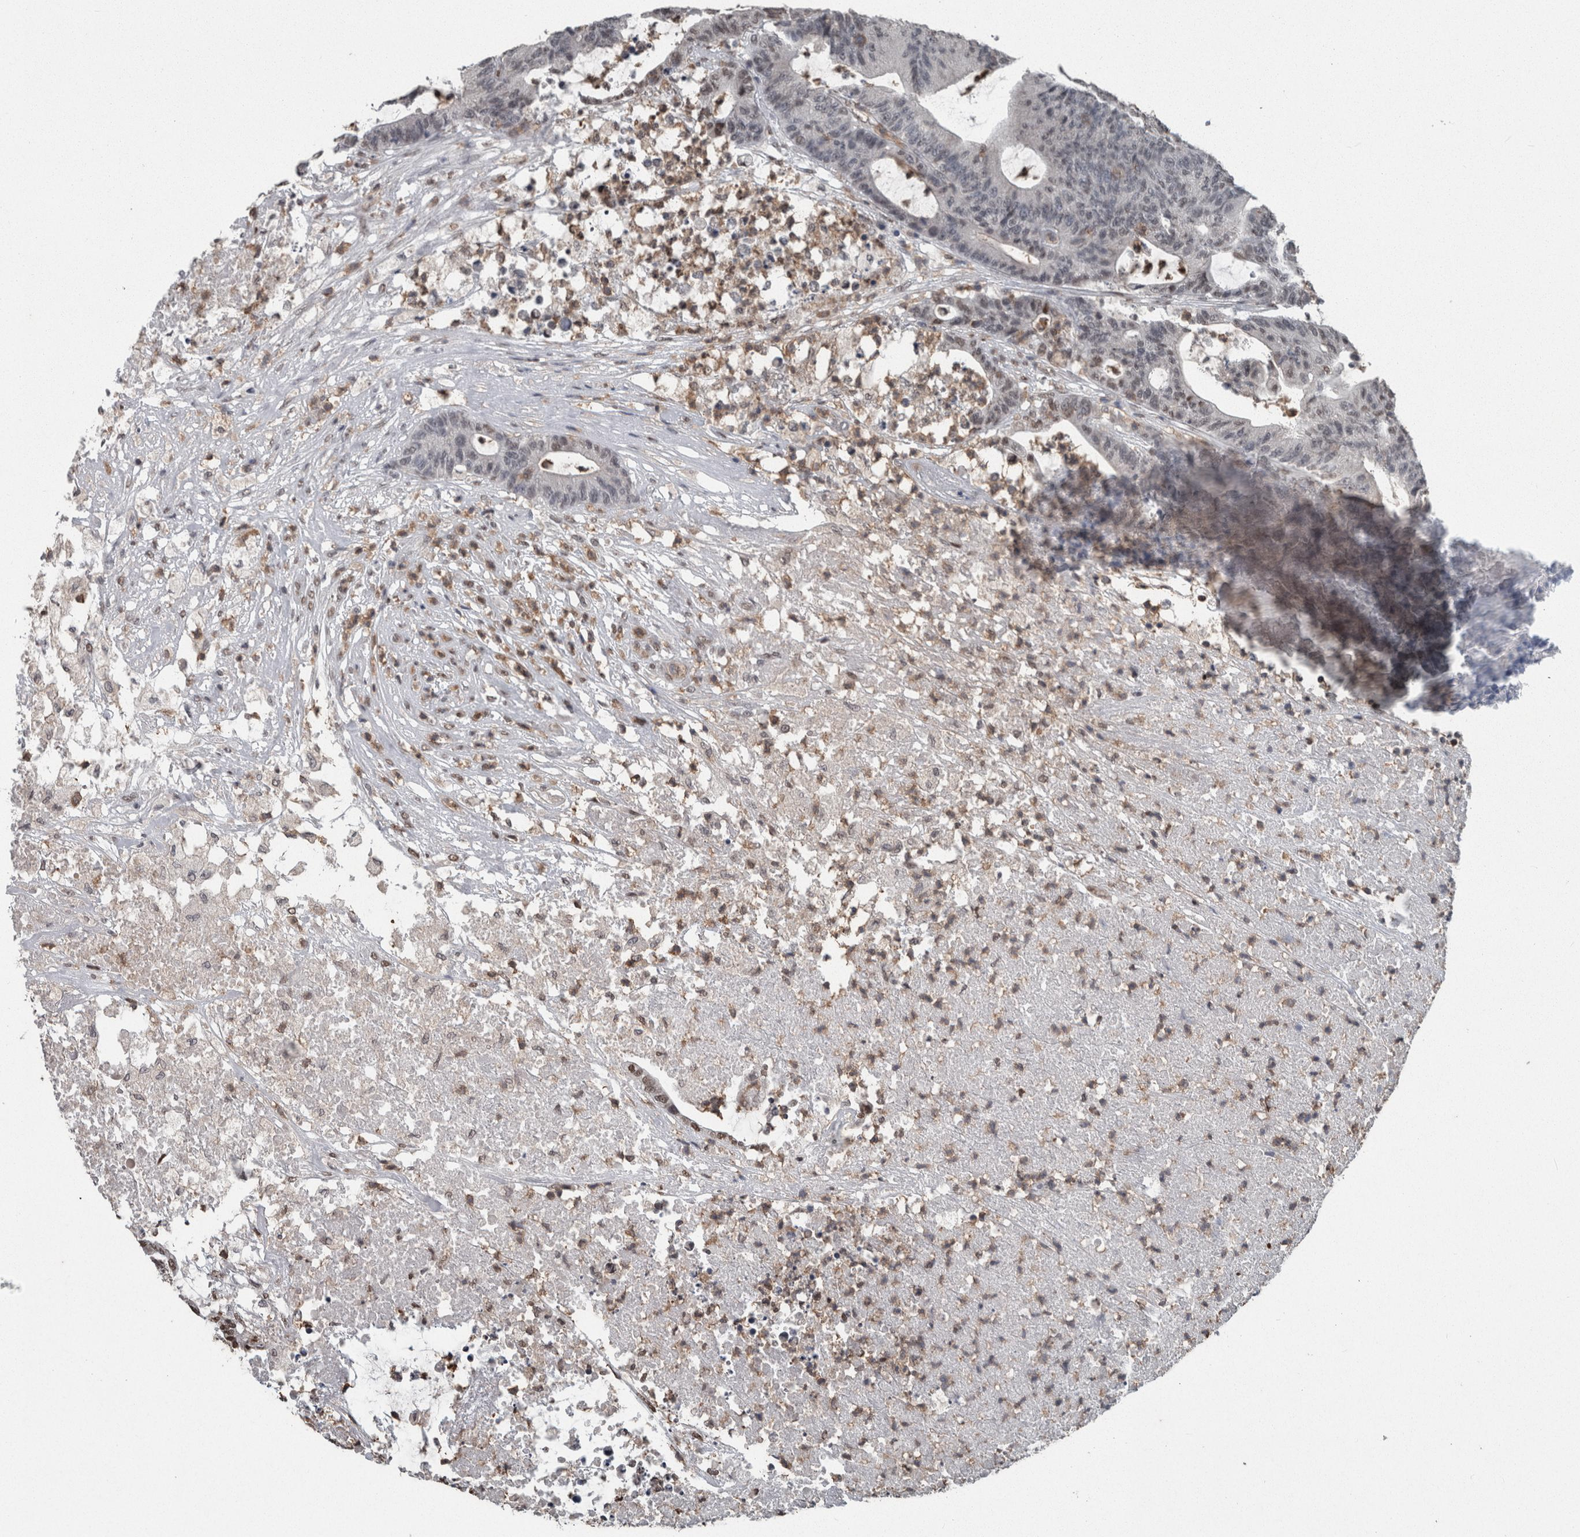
{"staining": {"intensity": "weak", "quantity": "25%-75%", "location": "nuclear"}, "tissue": "colorectal cancer", "cell_type": "Tumor cells", "image_type": "cancer", "snomed": [{"axis": "morphology", "description": "Adenocarcinoma, NOS"}, {"axis": "topography", "description": "Colon"}], "caption": "Colorectal cancer stained for a protein (brown) demonstrates weak nuclear positive staining in about 25%-75% of tumor cells.", "gene": "MAFF", "patient": {"sex": "female", "age": 84}}